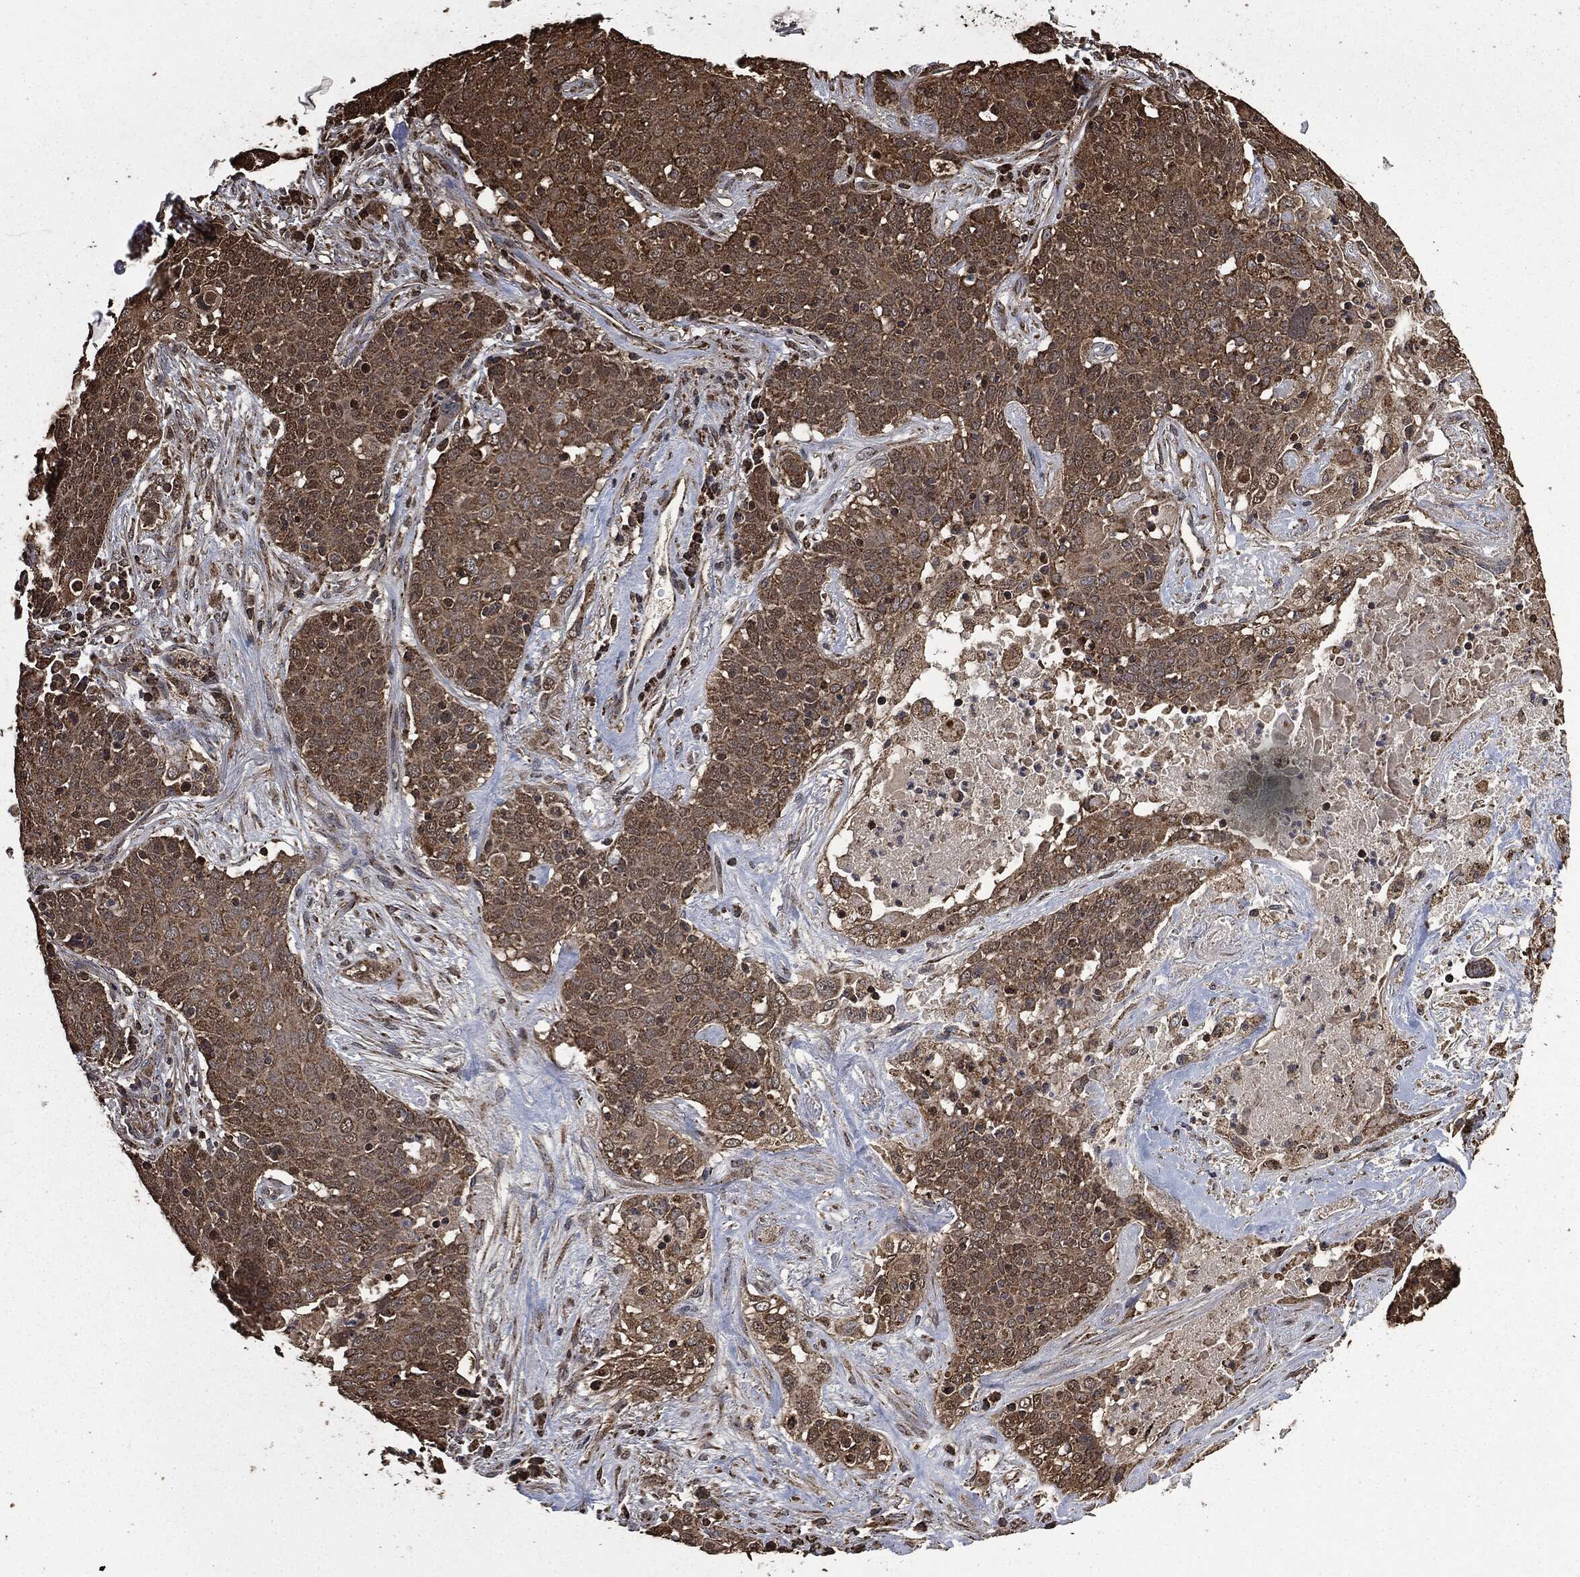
{"staining": {"intensity": "strong", "quantity": ">75%", "location": "cytoplasmic/membranous"}, "tissue": "lung cancer", "cell_type": "Tumor cells", "image_type": "cancer", "snomed": [{"axis": "morphology", "description": "Squamous cell carcinoma, NOS"}, {"axis": "topography", "description": "Lung"}], "caption": "Human lung cancer (squamous cell carcinoma) stained for a protein (brown) reveals strong cytoplasmic/membranous positive expression in approximately >75% of tumor cells.", "gene": "LIG3", "patient": {"sex": "male", "age": 82}}